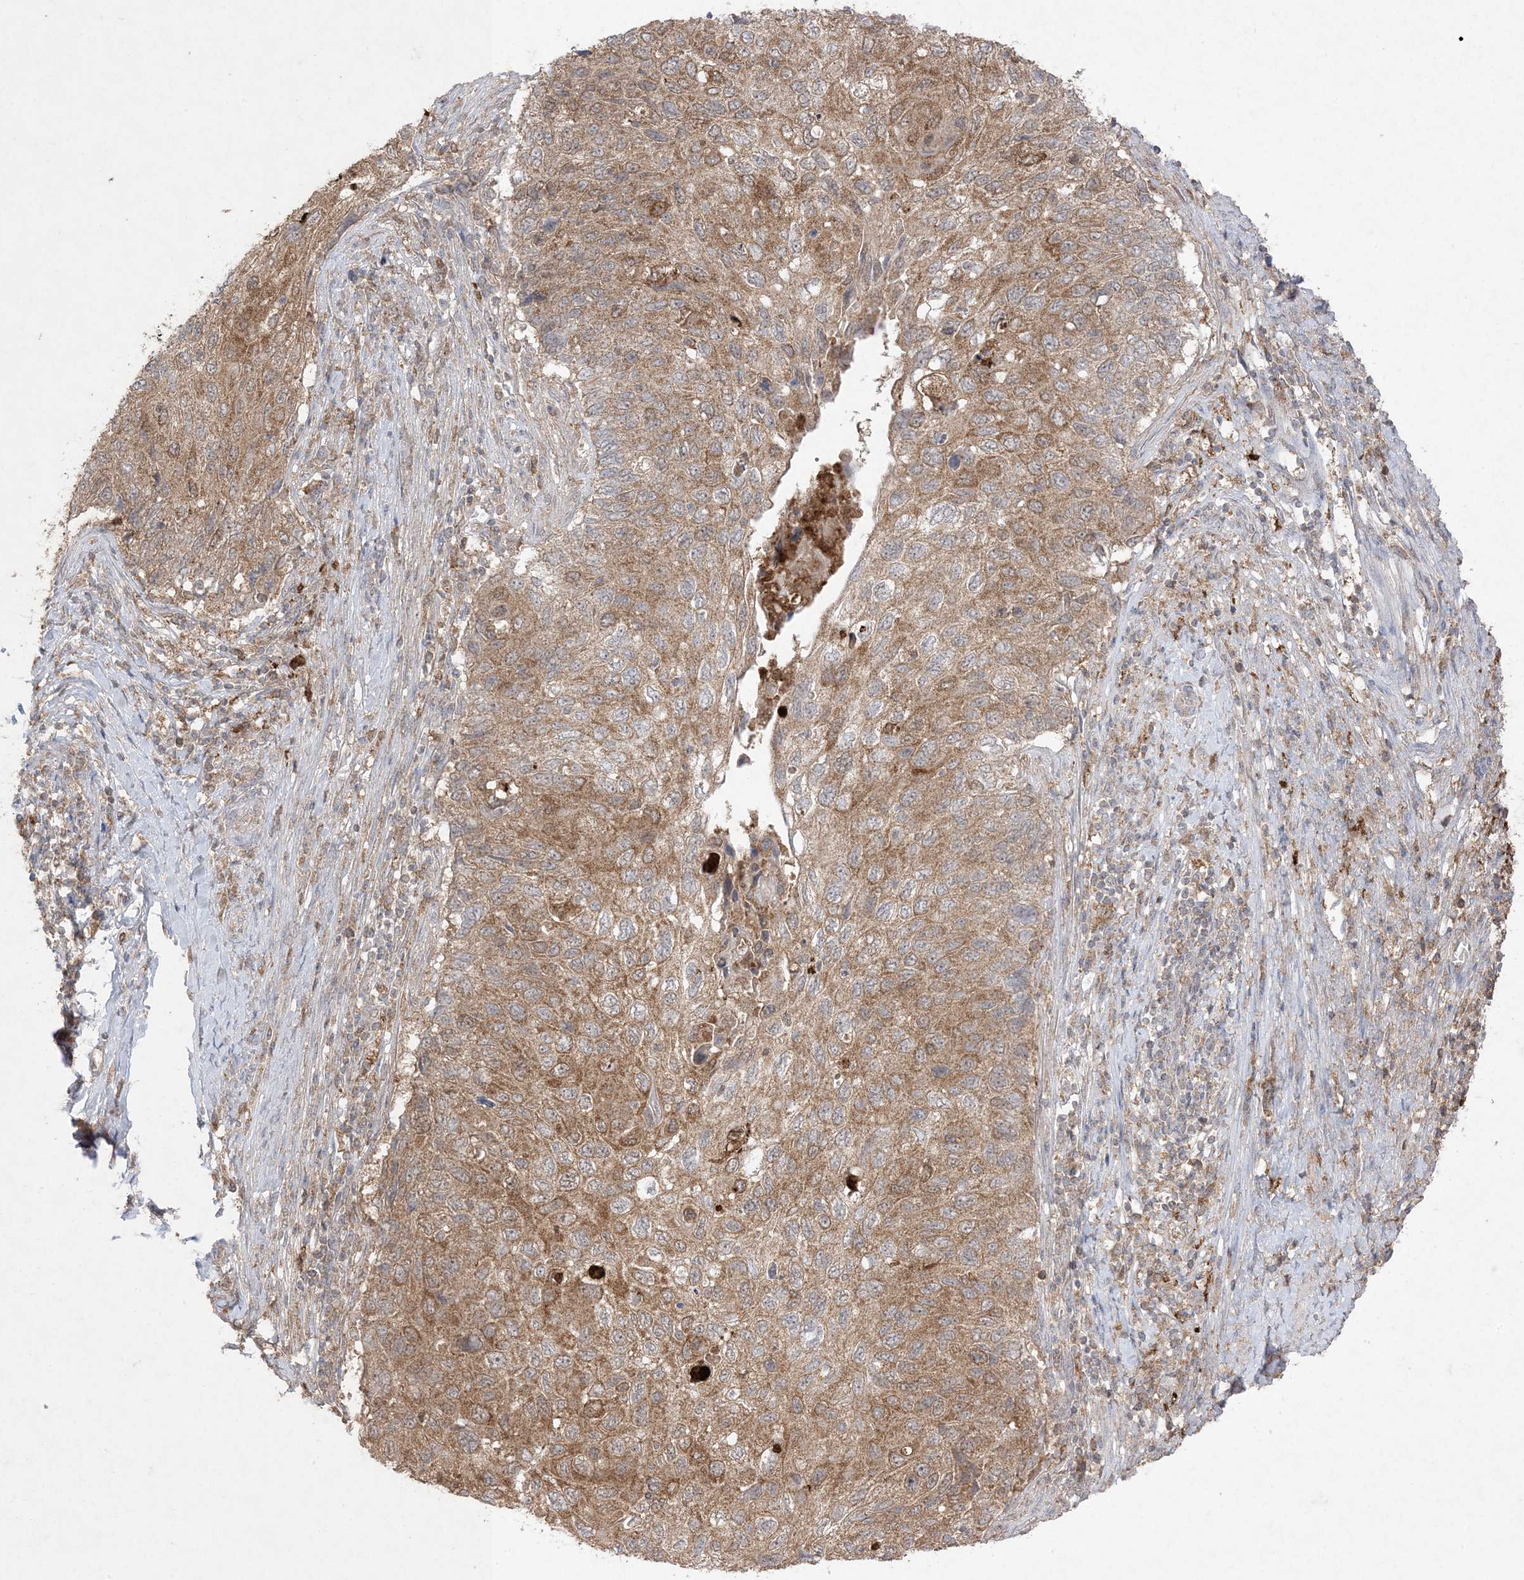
{"staining": {"intensity": "moderate", "quantity": ">75%", "location": "cytoplasmic/membranous"}, "tissue": "cervical cancer", "cell_type": "Tumor cells", "image_type": "cancer", "snomed": [{"axis": "morphology", "description": "Squamous cell carcinoma, NOS"}, {"axis": "topography", "description": "Cervix"}], "caption": "Immunohistochemistry (IHC) of human cervical cancer (squamous cell carcinoma) exhibits medium levels of moderate cytoplasmic/membranous staining in approximately >75% of tumor cells.", "gene": "UBE2C", "patient": {"sex": "female", "age": 70}}